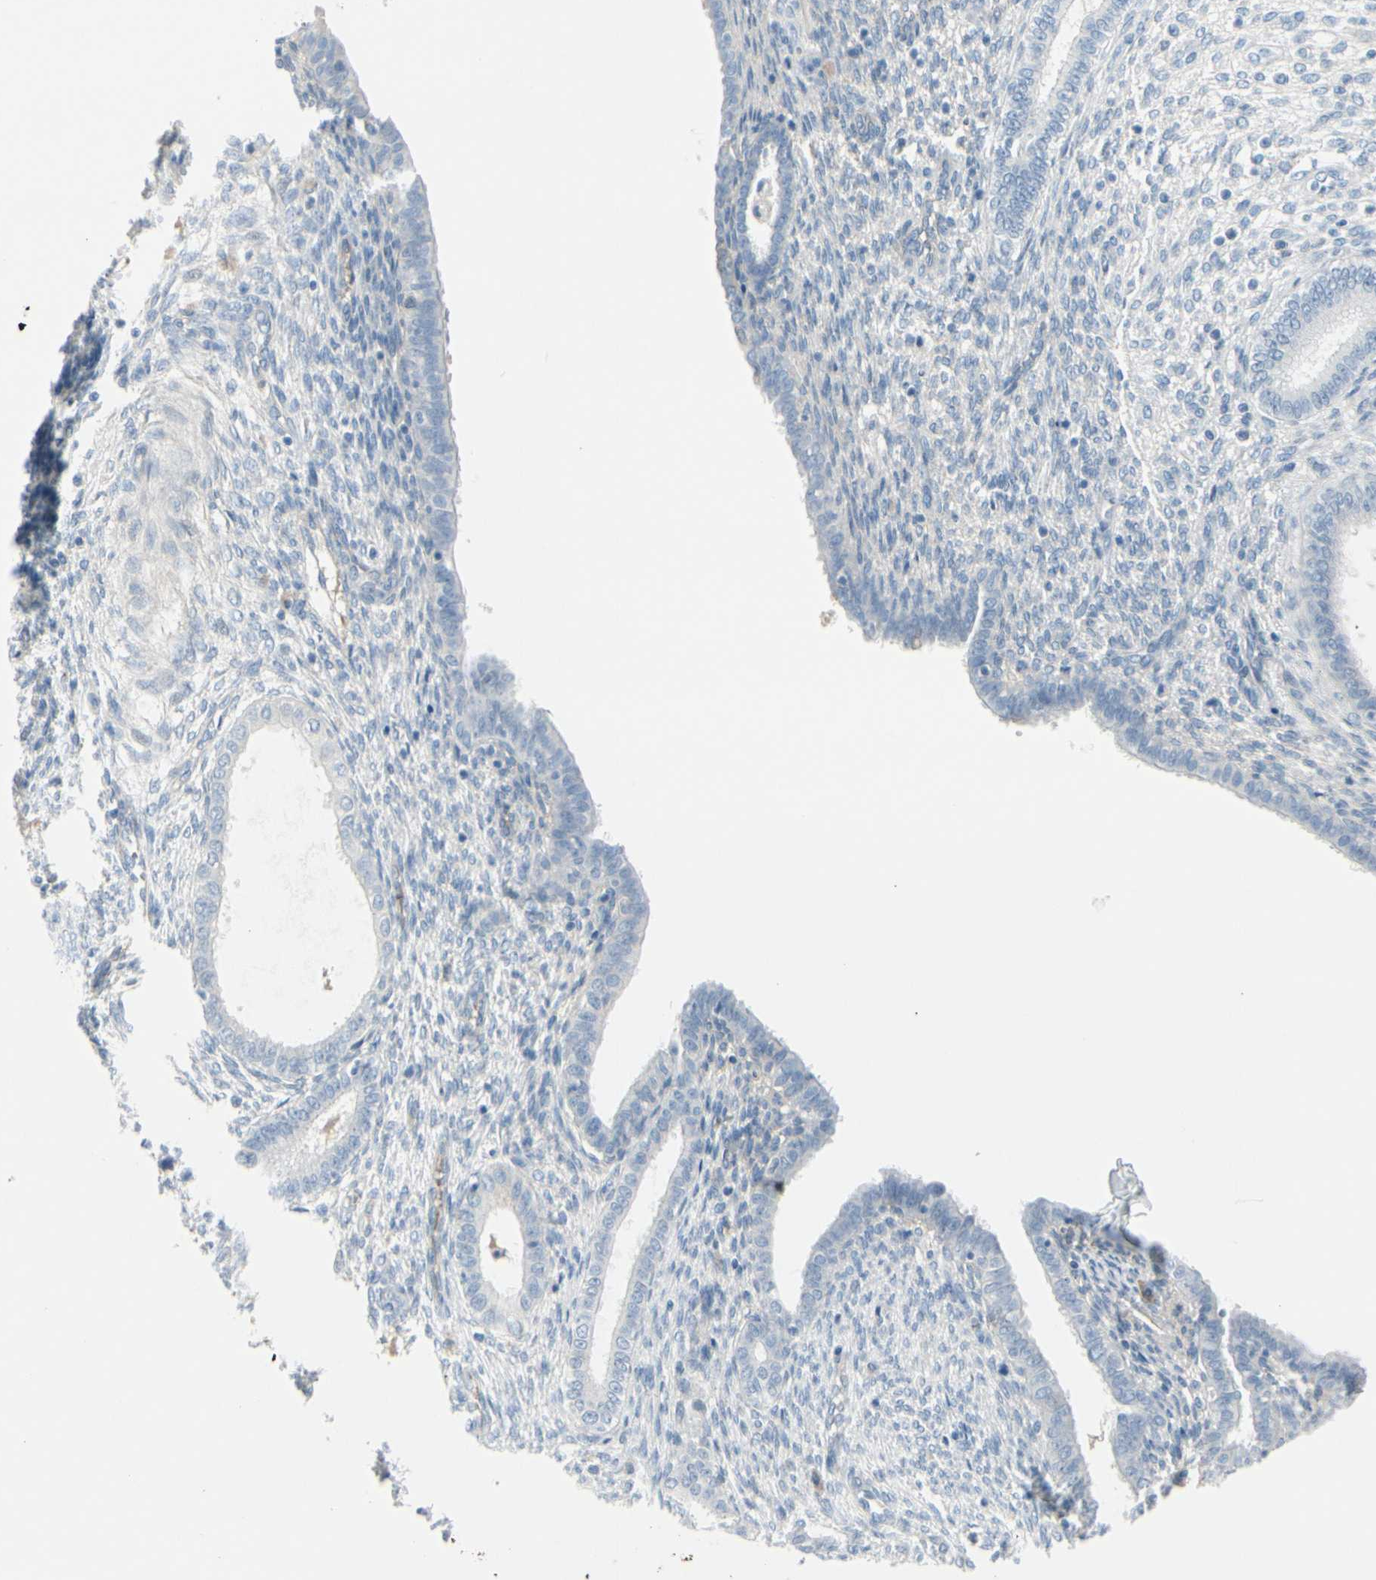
{"staining": {"intensity": "negative", "quantity": "none", "location": "none"}, "tissue": "endometrium", "cell_type": "Cells in endometrial stroma", "image_type": "normal", "snomed": [{"axis": "morphology", "description": "Normal tissue, NOS"}, {"axis": "topography", "description": "Endometrium"}], "caption": "The immunohistochemistry (IHC) image has no significant staining in cells in endometrial stroma of endometrium. (DAB (3,3'-diaminobenzidine) immunohistochemistry, high magnification).", "gene": "CACNA2D1", "patient": {"sex": "female", "age": 72}}